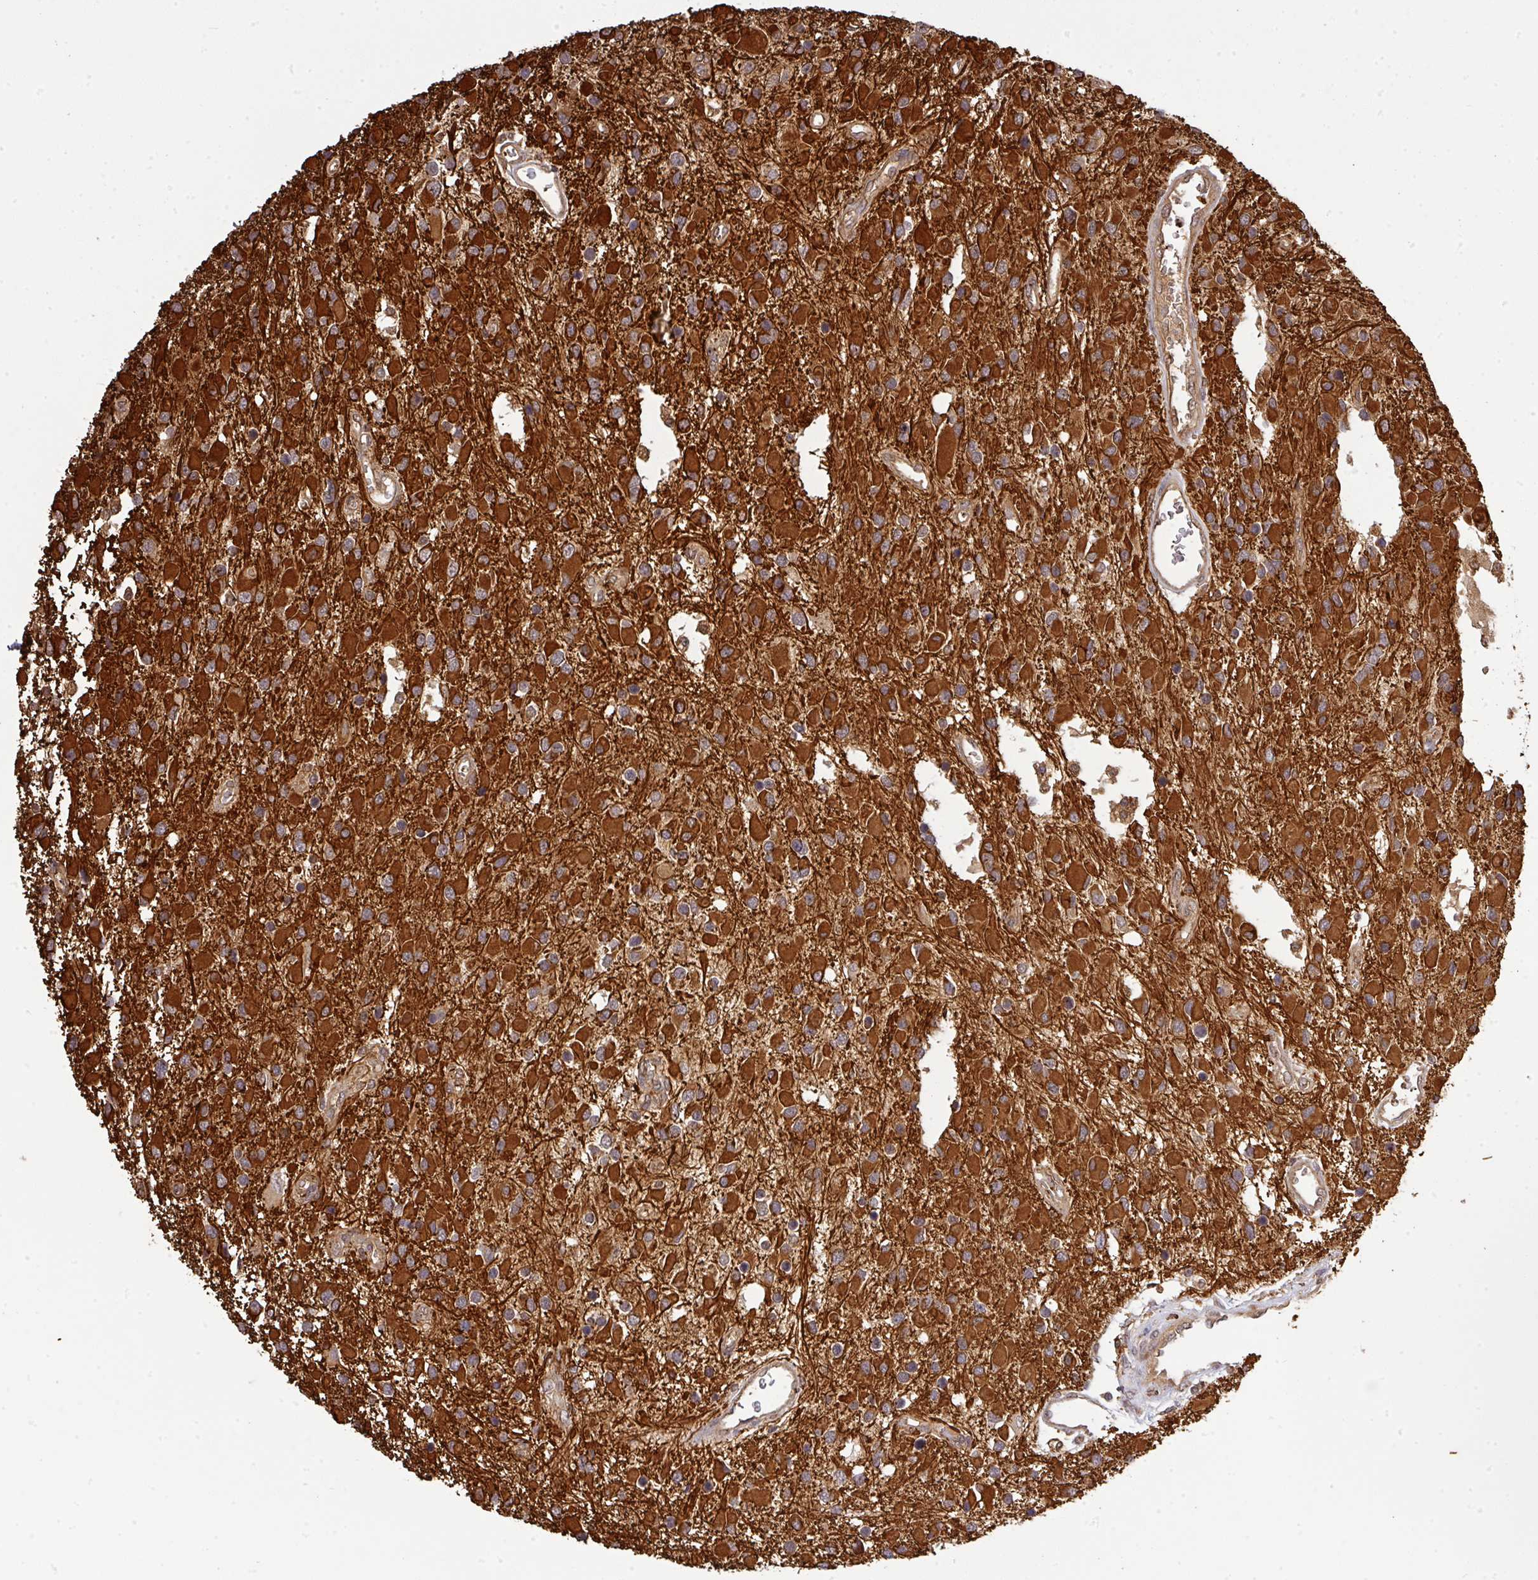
{"staining": {"intensity": "strong", "quantity": ">75%", "location": "cytoplasmic/membranous"}, "tissue": "glioma", "cell_type": "Tumor cells", "image_type": "cancer", "snomed": [{"axis": "morphology", "description": "Glioma, malignant, High grade"}, {"axis": "topography", "description": "Brain"}], "caption": "There is high levels of strong cytoplasmic/membranous expression in tumor cells of malignant high-grade glioma, as demonstrated by immunohistochemical staining (brown color).", "gene": "ARPIN", "patient": {"sex": "male", "age": 53}}